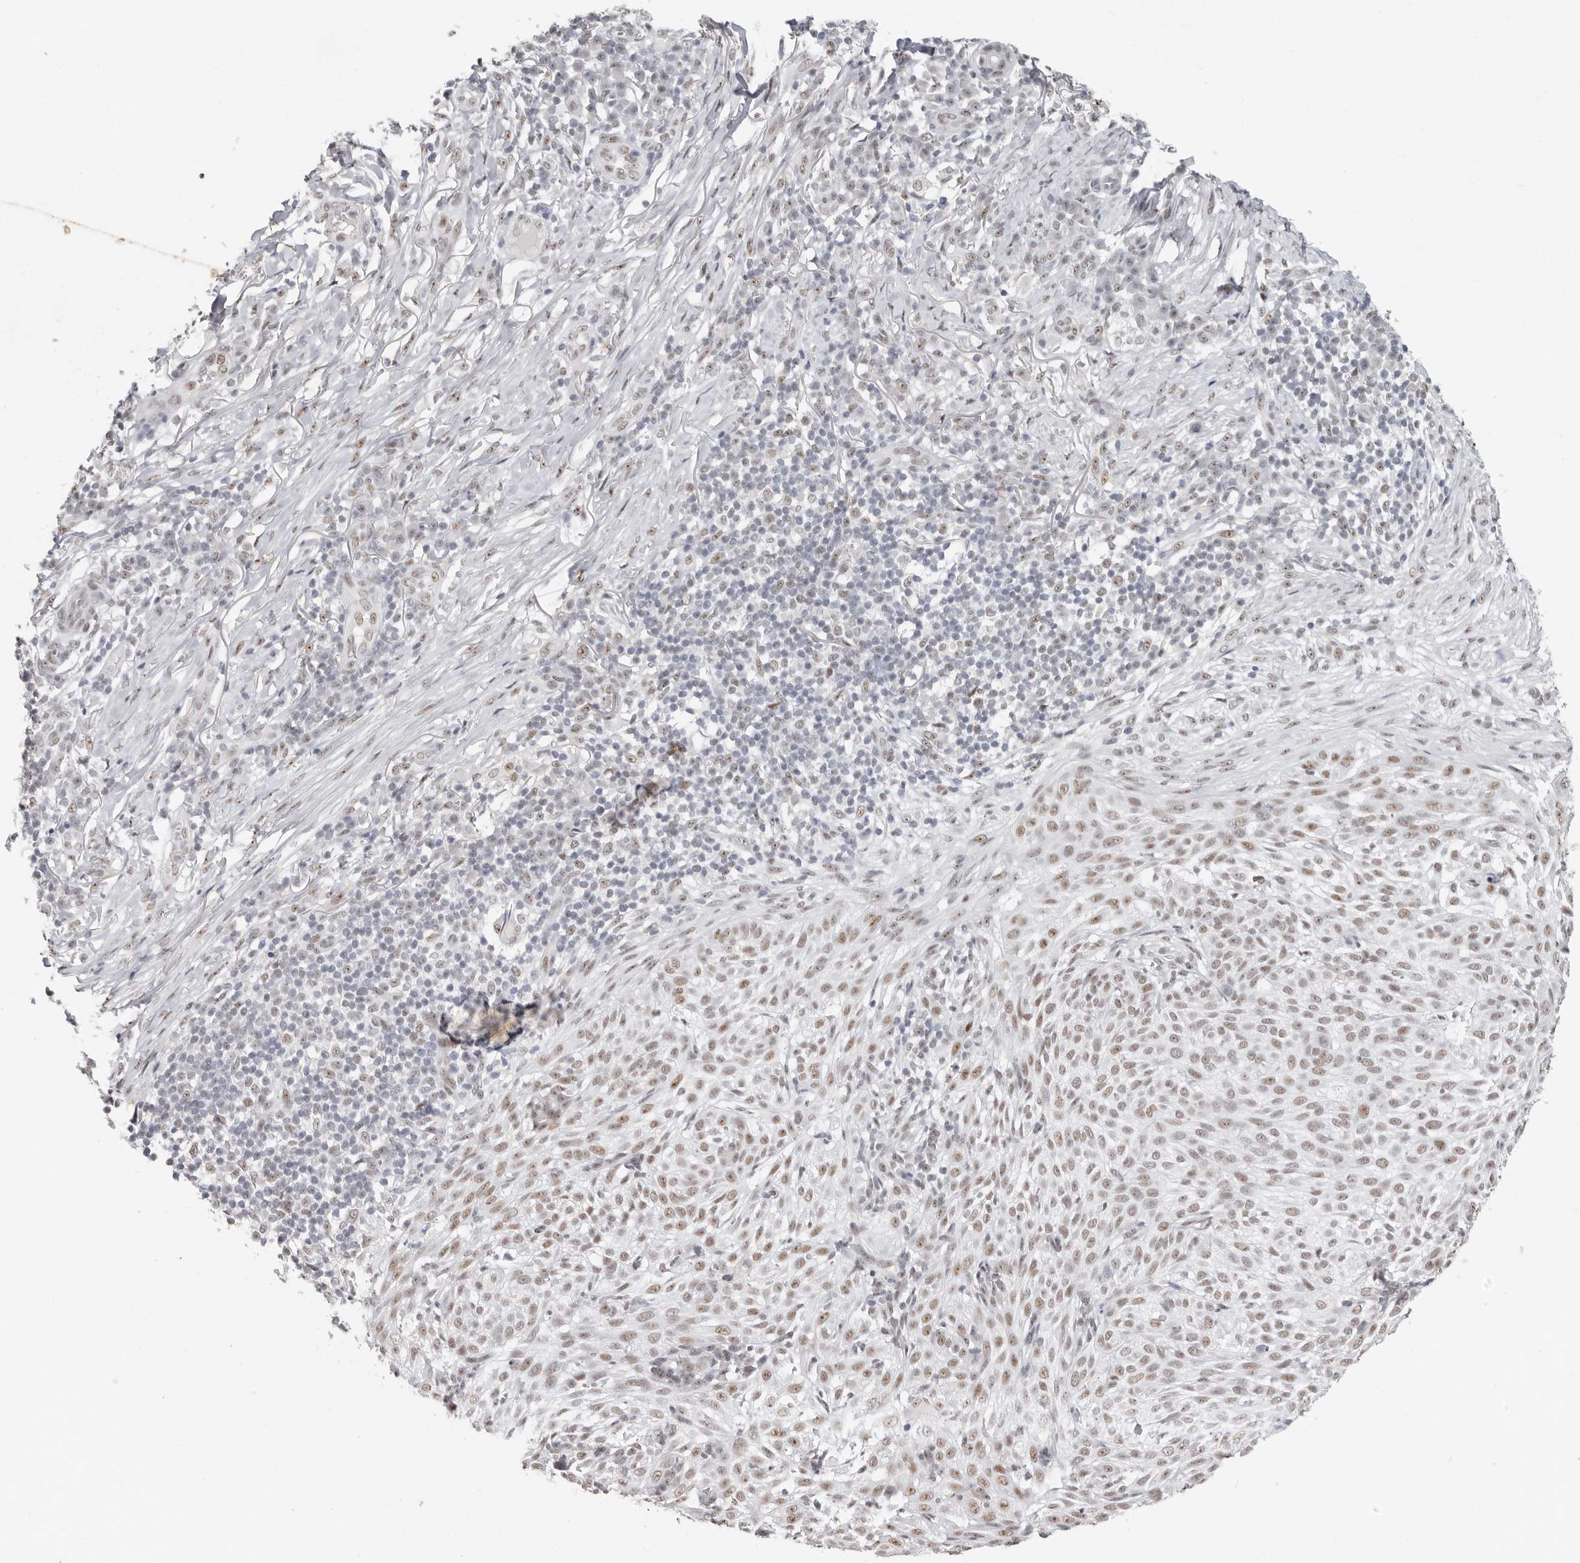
{"staining": {"intensity": "moderate", "quantity": ">75%", "location": "nuclear"}, "tissue": "skin cancer", "cell_type": "Tumor cells", "image_type": "cancer", "snomed": [{"axis": "morphology", "description": "Basal cell carcinoma"}, {"axis": "topography", "description": "Skin"}], "caption": "Skin cancer stained with a brown dye demonstrates moderate nuclear positive expression in approximately >75% of tumor cells.", "gene": "LARP7", "patient": {"sex": "female", "age": 64}}